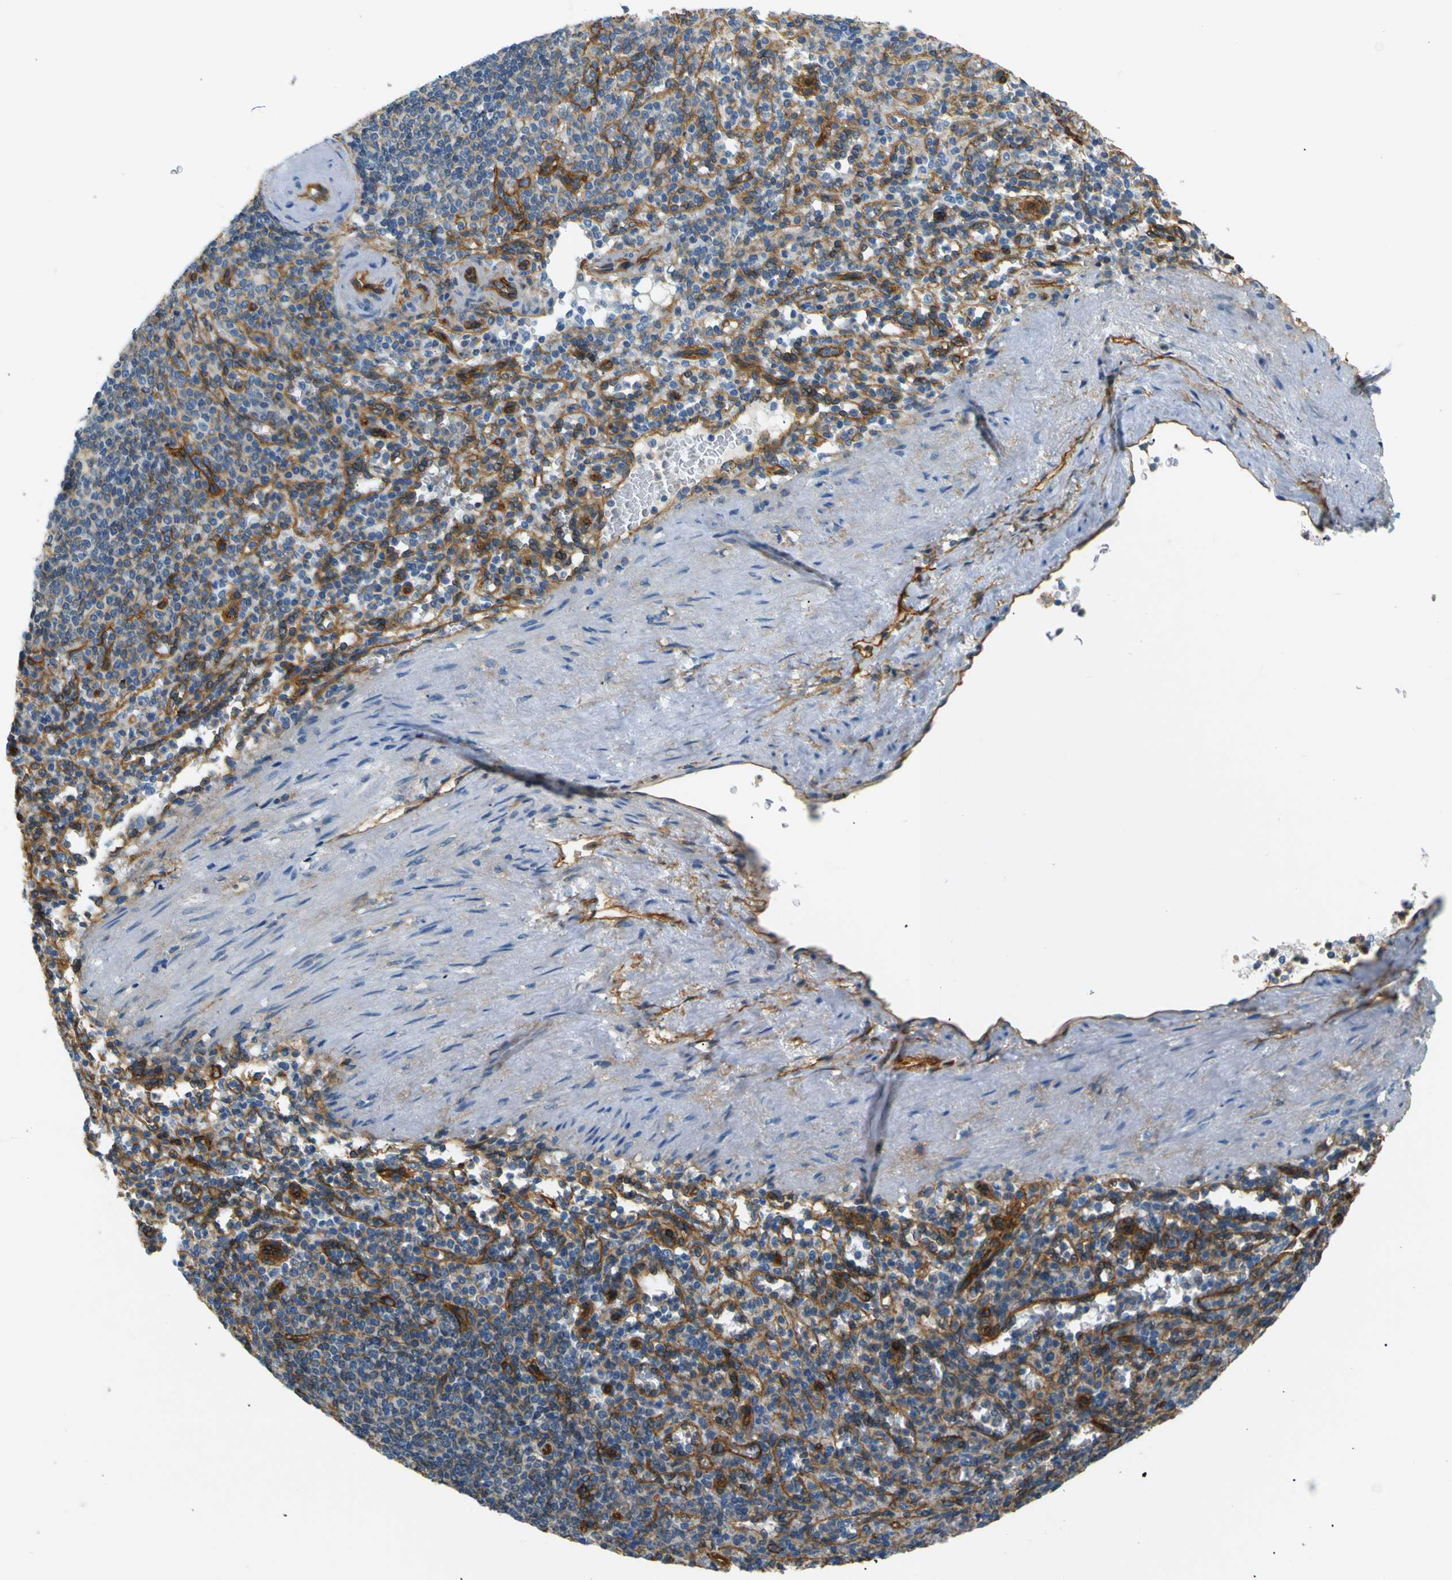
{"staining": {"intensity": "weak", "quantity": "<25%", "location": "cytoplasmic/membranous"}, "tissue": "spleen", "cell_type": "Cells in red pulp", "image_type": "normal", "snomed": [{"axis": "morphology", "description": "Normal tissue, NOS"}, {"axis": "topography", "description": "Spleen"}], "caption": "There is no significant staining in cells in red pulp of spleen. The staining is performed using DAB (3,3'-diaminobenzidine) brown chromogen with nuclei counter-stained in using hematoxylin.", "gene": "SPTBN1", "patient": {"sex": "female", "age": 74}}